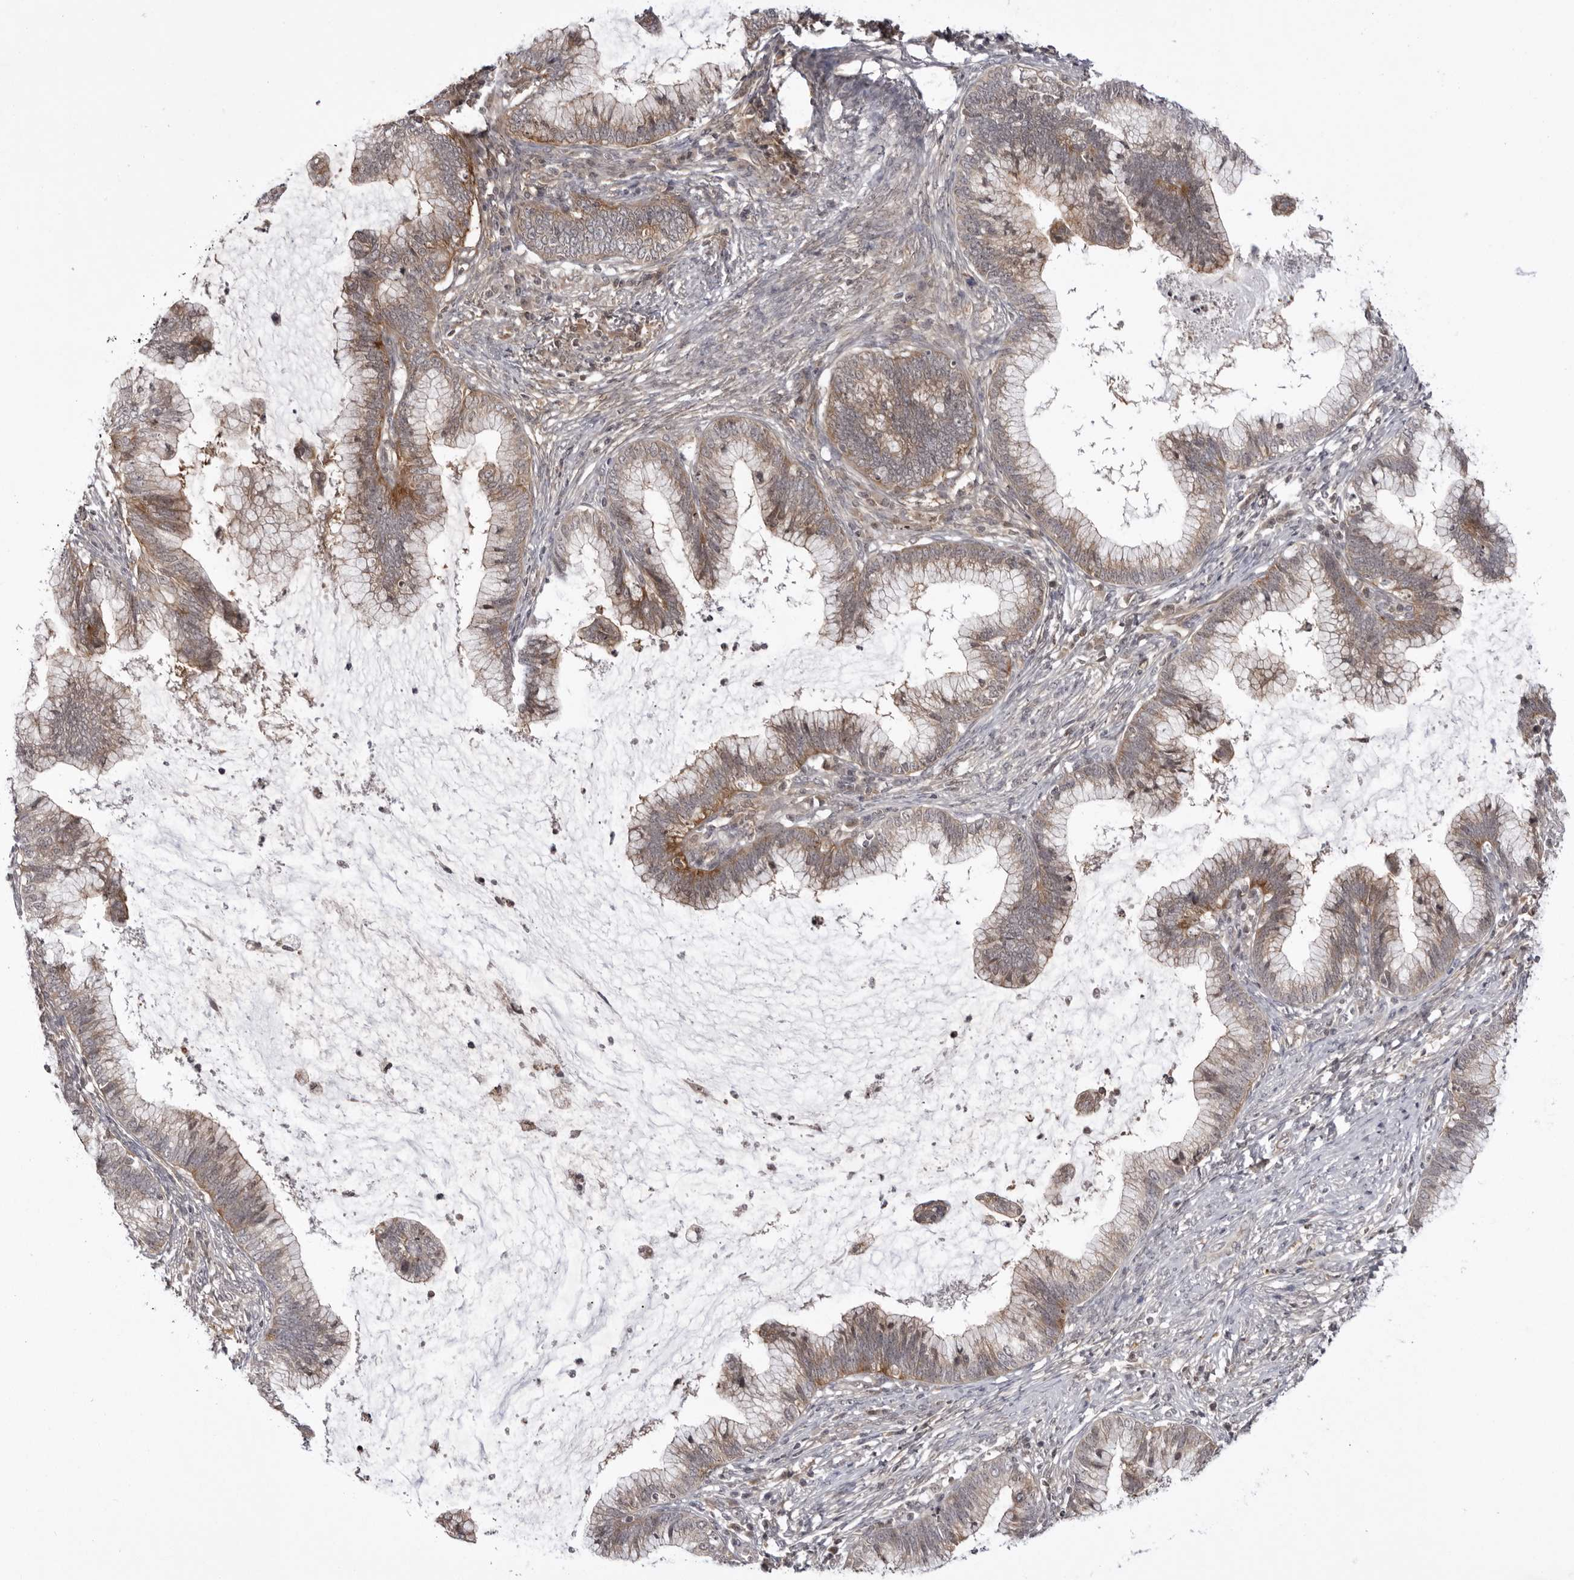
{"staining": {"intensity": "weak", "quantity": "25%-75%", "location": "cytoplasmic/membranous"}, "tissue": "cervical cancer", "cell_type": "Tumor cells", "image_type": "cancer", "snomed": [{"axis": "morphology", "description": "Adenocarcinoma, NOS"}, {"axis": "topography", "description": "Cervix"}], "caption": "Protein expression analysis of human cervical adenocarcinoma reveals weak cytoplasmic/membranous staining in approximately 25%-75% of tumor cells. Nuclei are stained in blue.", "gene": "USP43", "patient": {"sex": "female", "age": 36}}